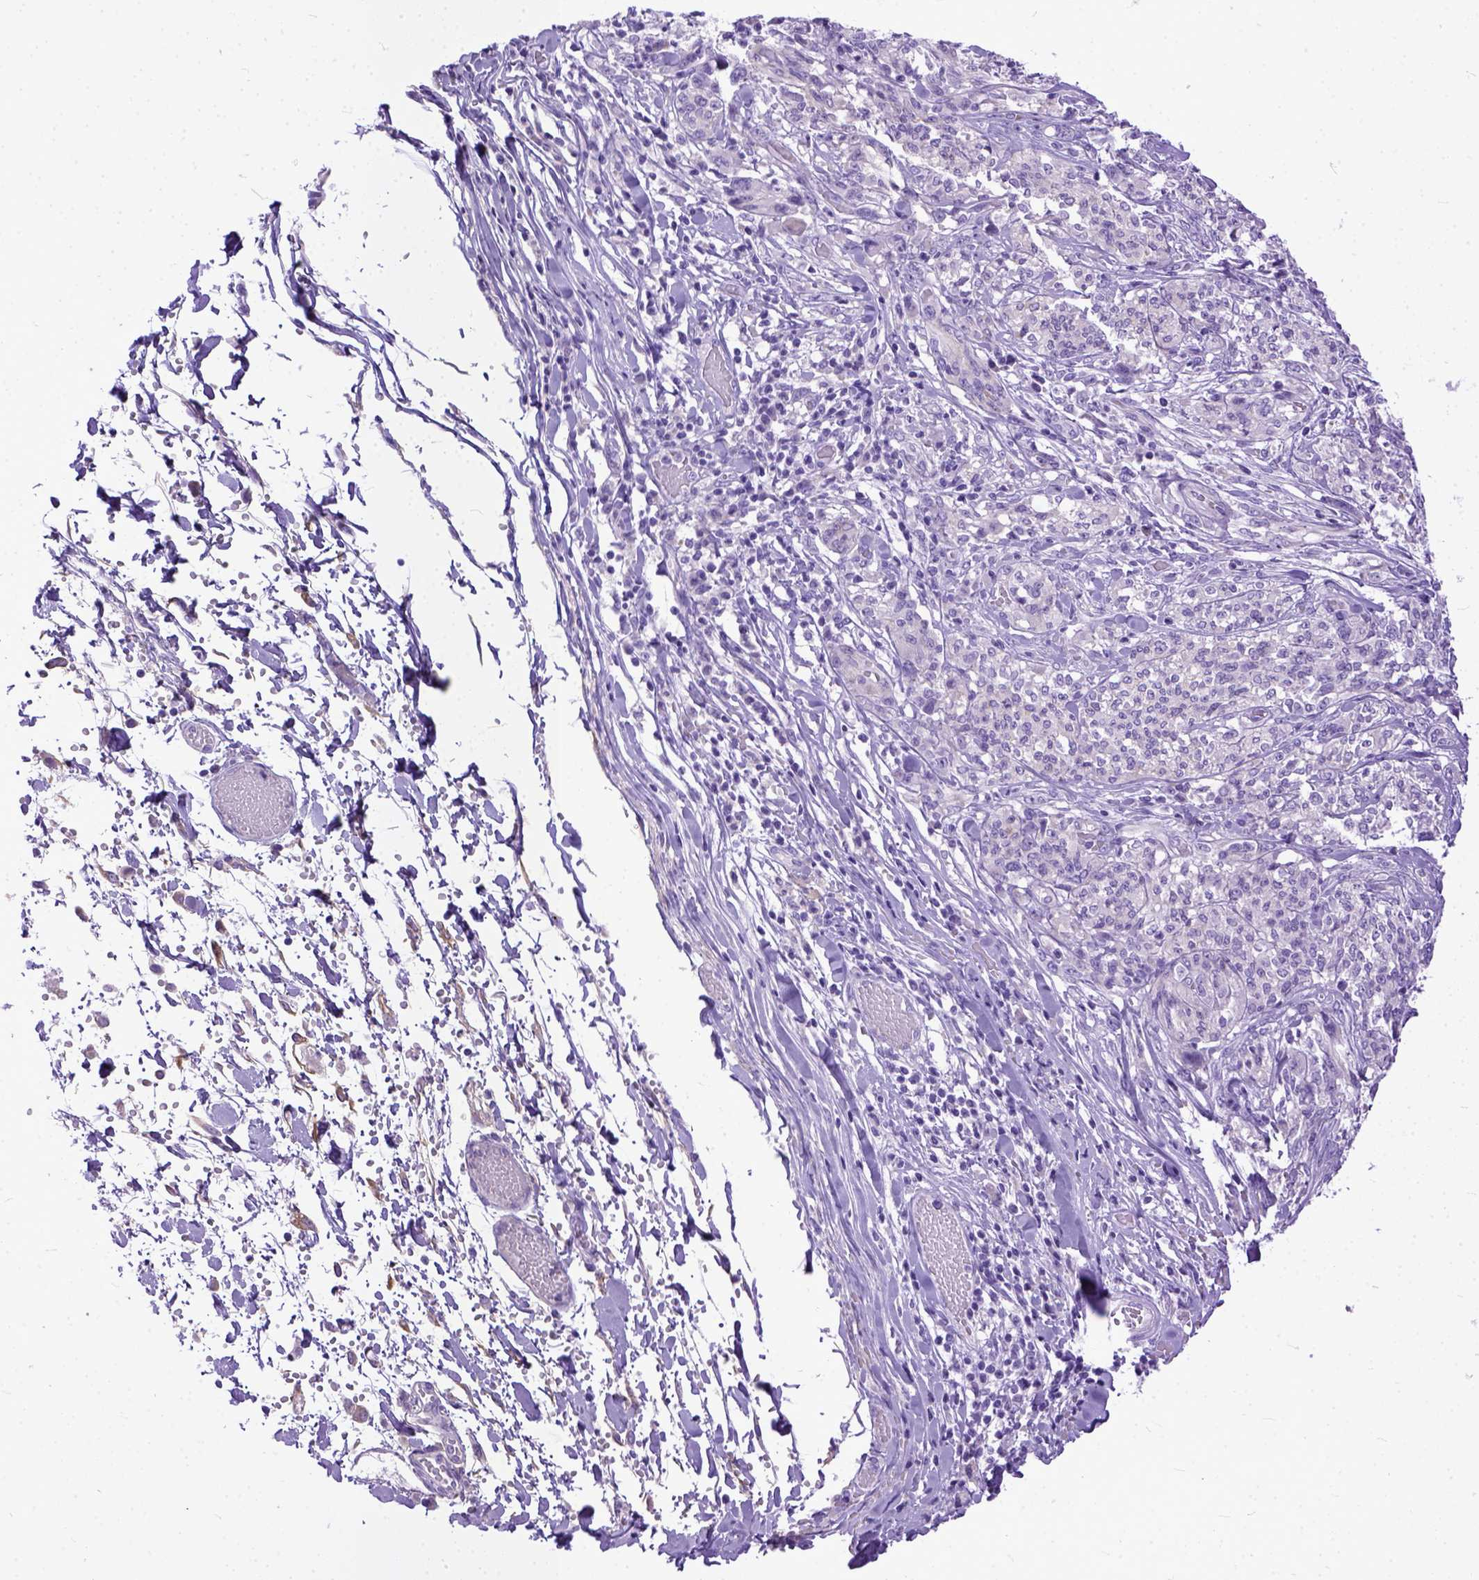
{"staining": {"intensity": "negative", "quantity": "none", "location": "none"}, "tissue": "melanoma", "cell_type": "Tumor cells", "image_type": "cancer", "snomed": [{"axis": "morphology", "description": "Malignant melanoma, NOS"}, {"axis": "topography", "description": "Skin"}], "caption": "Tumor cells are negative for protein expression in human malignant melanoma.", "gene": "PPL", "patient": {"sex": "female", "age": 91}}